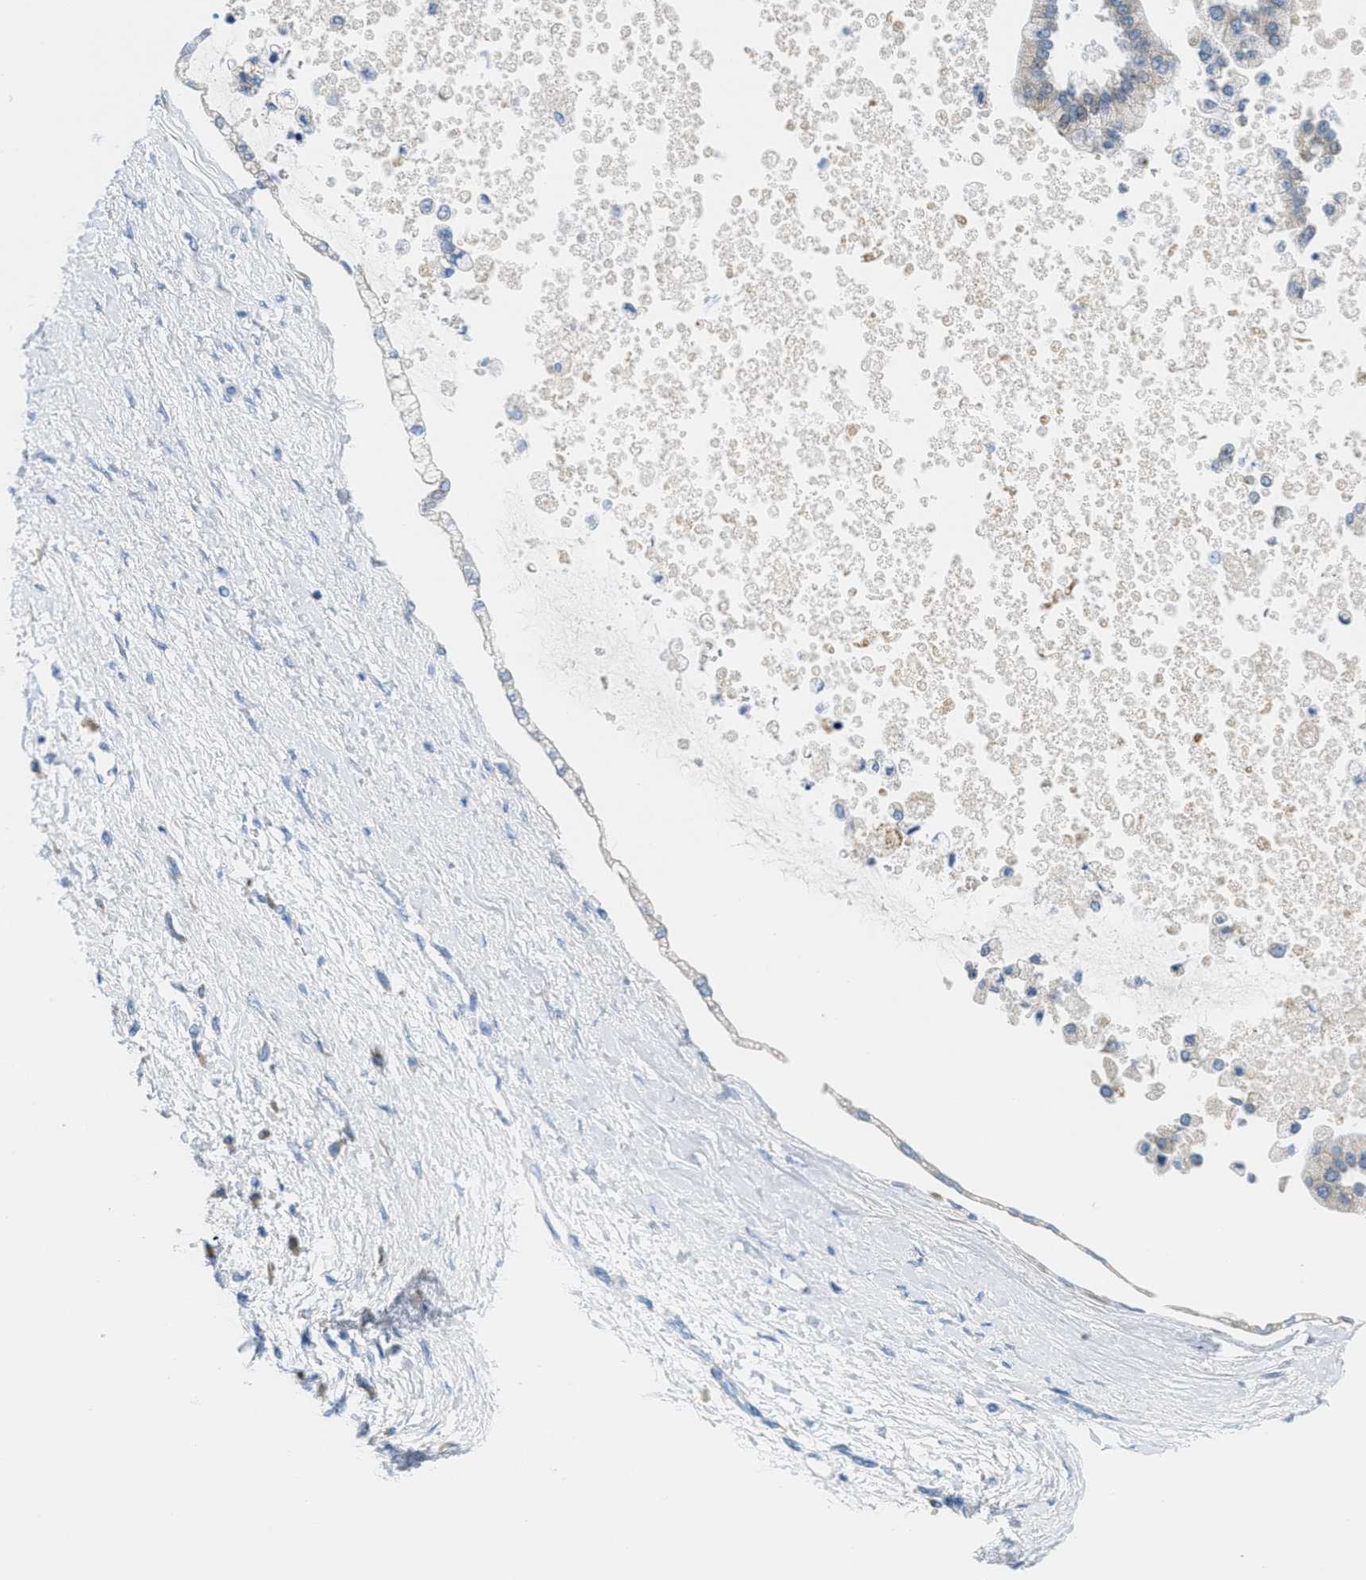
{"staining": {"intensity": "moderate", "quantity": "25%-75%", "location": "cytoplasmic/membranous"}, "tissue": "liver cancer", "cell_type": "Tumor cells", "image_type": "cancer", "snomed": [{"axis": "morphology", "description": "Cholangiocarcinoma"}, {"axis": "topography", "description": "Liver"}], "caption": "A micrograph of liver cancer (cholangiocarcinoma) stained for a protein reveals moderate cytoplasmic/membranous brown staining in tumor cells.", "gene": "ORC6", "patient": {"sex": "male", "age": 50}}